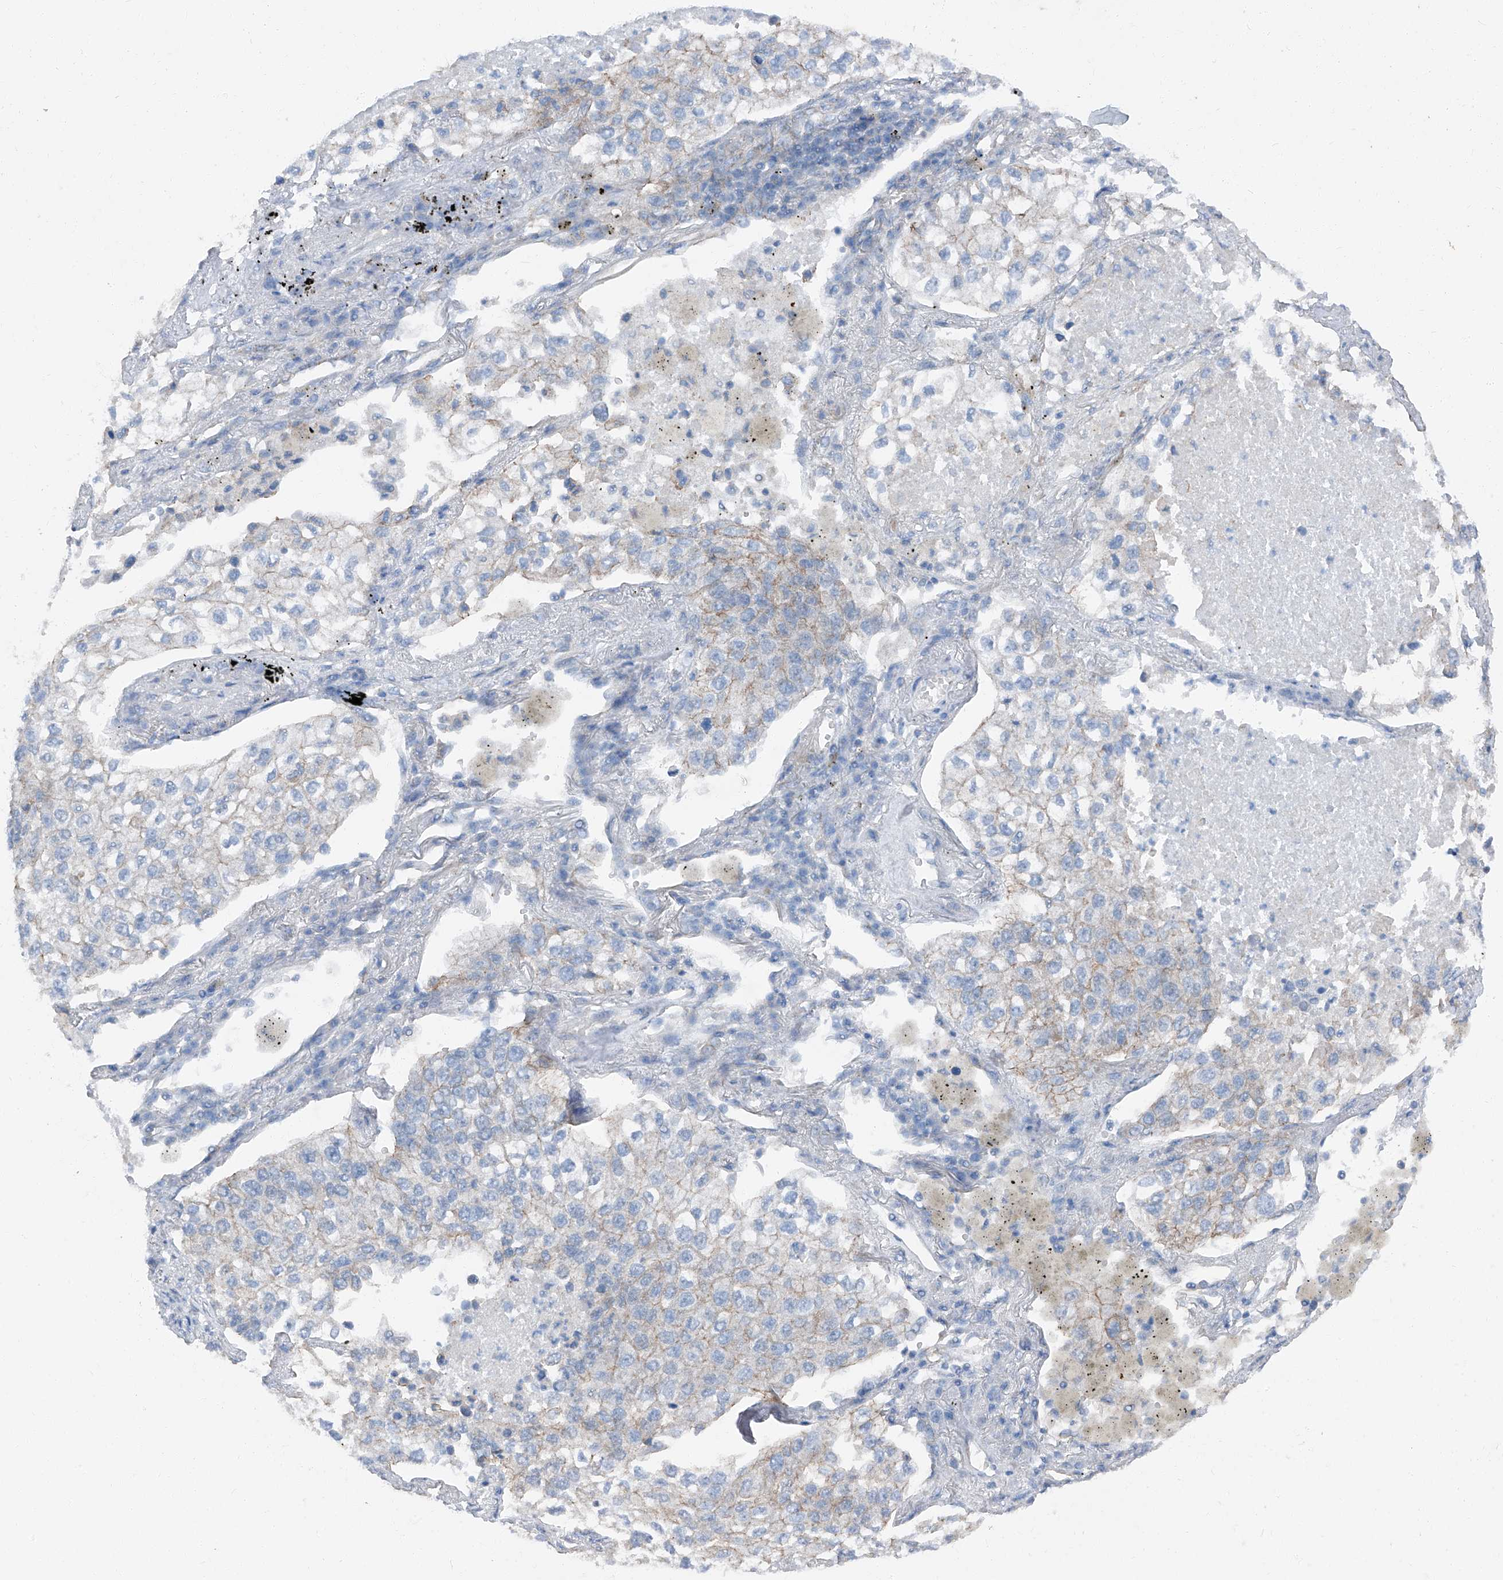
{"staining": {"intensity": "moderate", "quantity": "<25%", "location": "cytoplasmic/membranous"}, "tissue": "lung cancer", "cell_type": "Tumor cells", "image_type": "cancer", "snomed": [{"axis": "morphology", "description": "Adenocarcinoma, NOS"}, {"axis": "topography", "description": "Lung"}], "caption": "Immunohistochemical staining of lung cancer (adenocarcinoma) shows low levels of moderate cytoplasmic/membranous protein positivity in approximately <25% of tumor cells.", "gene": "GPR142", "patient": {"sex": "male", "age": 63}}